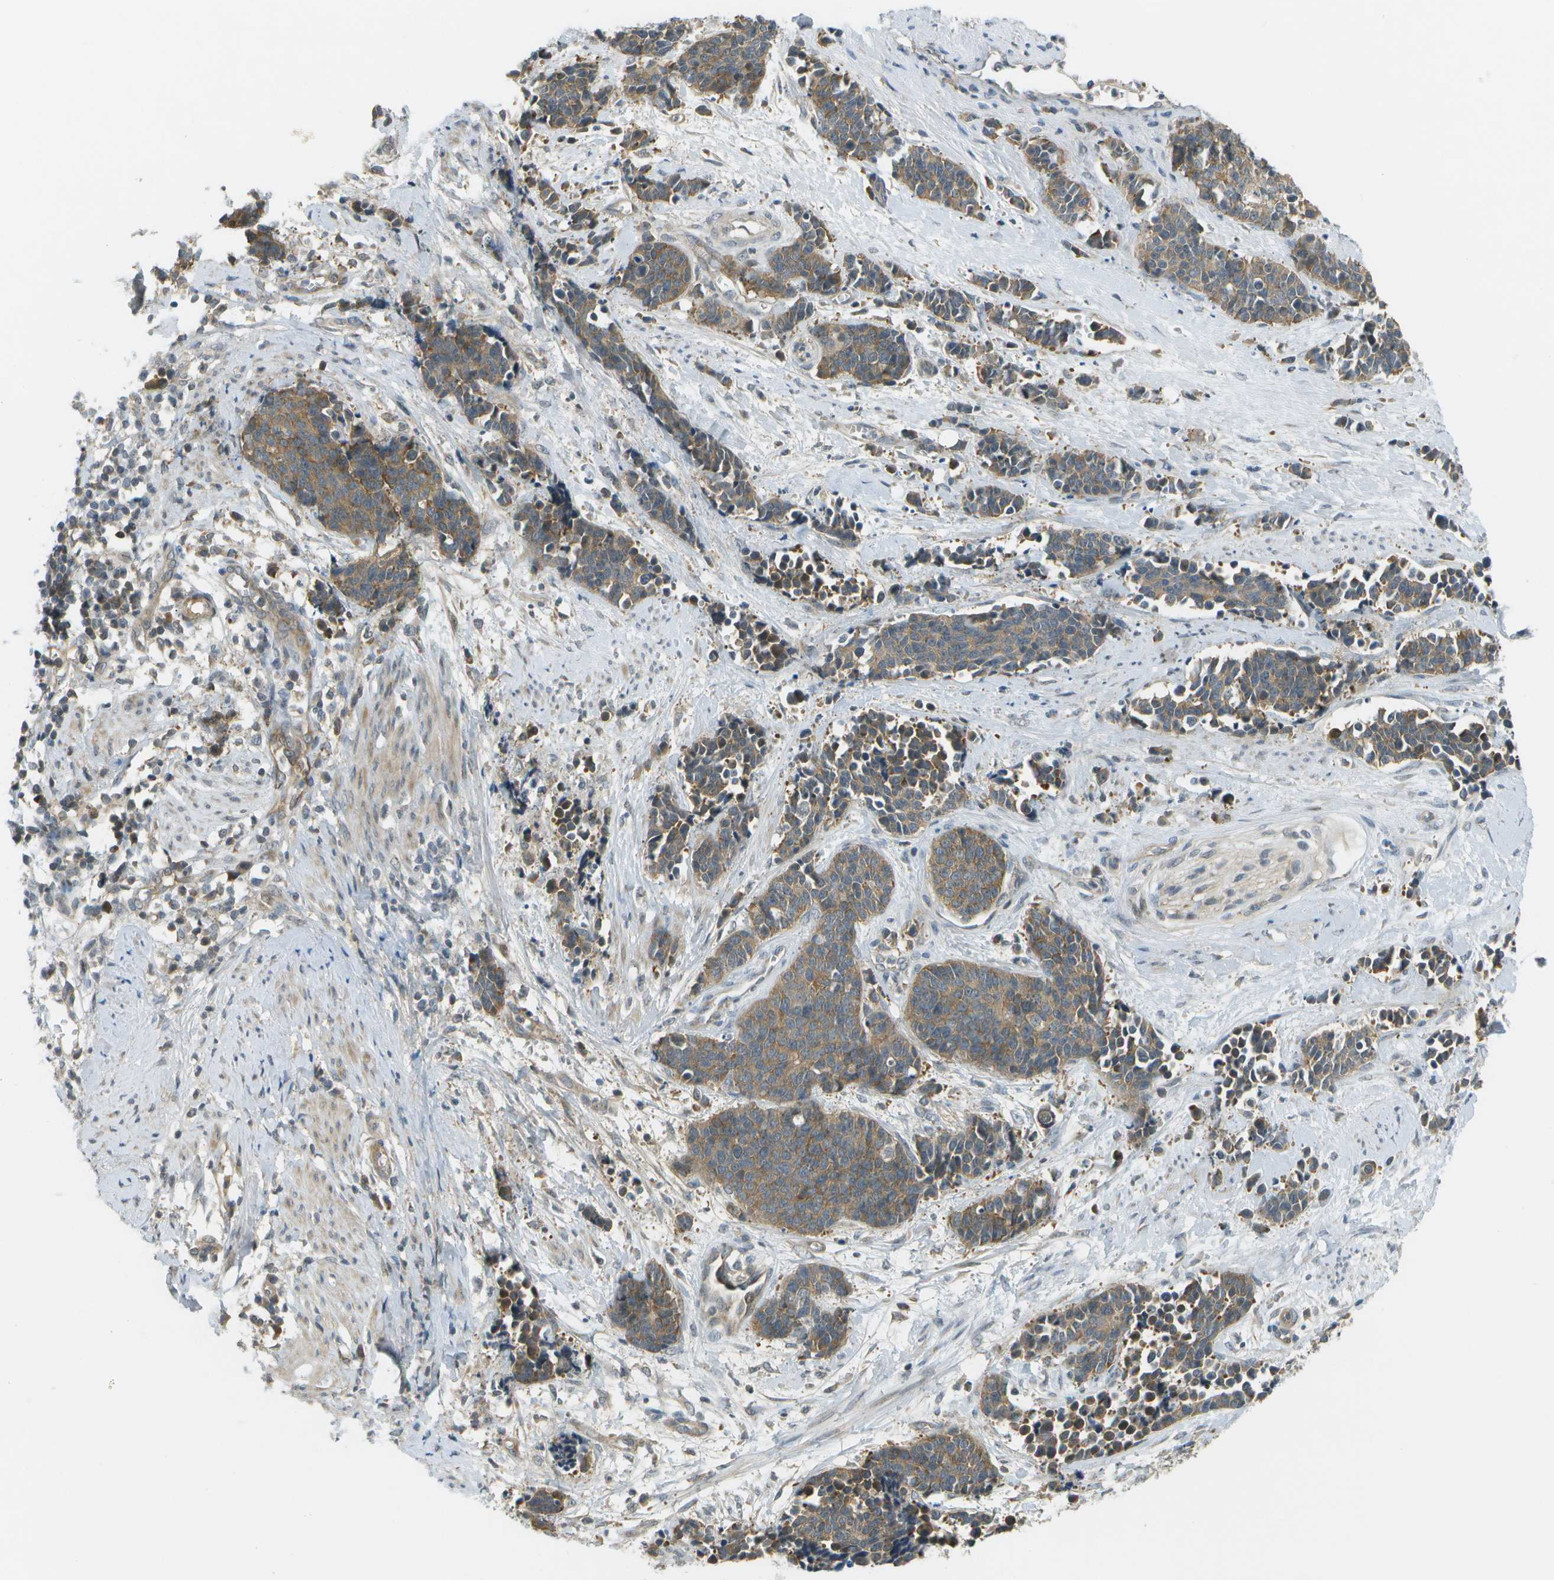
{"staining": {"intensity": "moderate", "quantity": ">75%", "location": "cytoplasmic/membranous"}, "tissue": "cervical cancer", "cell_type": "Tumor cells", "image_type": "cancer", "snomed": [{"axis": "morphology", "description": "Squamous cell carcinoma, NOS"}, {"axis": "topography", "description": "Cervix"}], "caption": "Cervical cancer (squamous cell carcinoma) tissue demonstrates moderate cytoplasmic/membranous positivity in about >75% of tumor cells, visualized by immunohistochemistry.", "gene": "WNK2", "patient": {"sex": "female", "age": 35}}